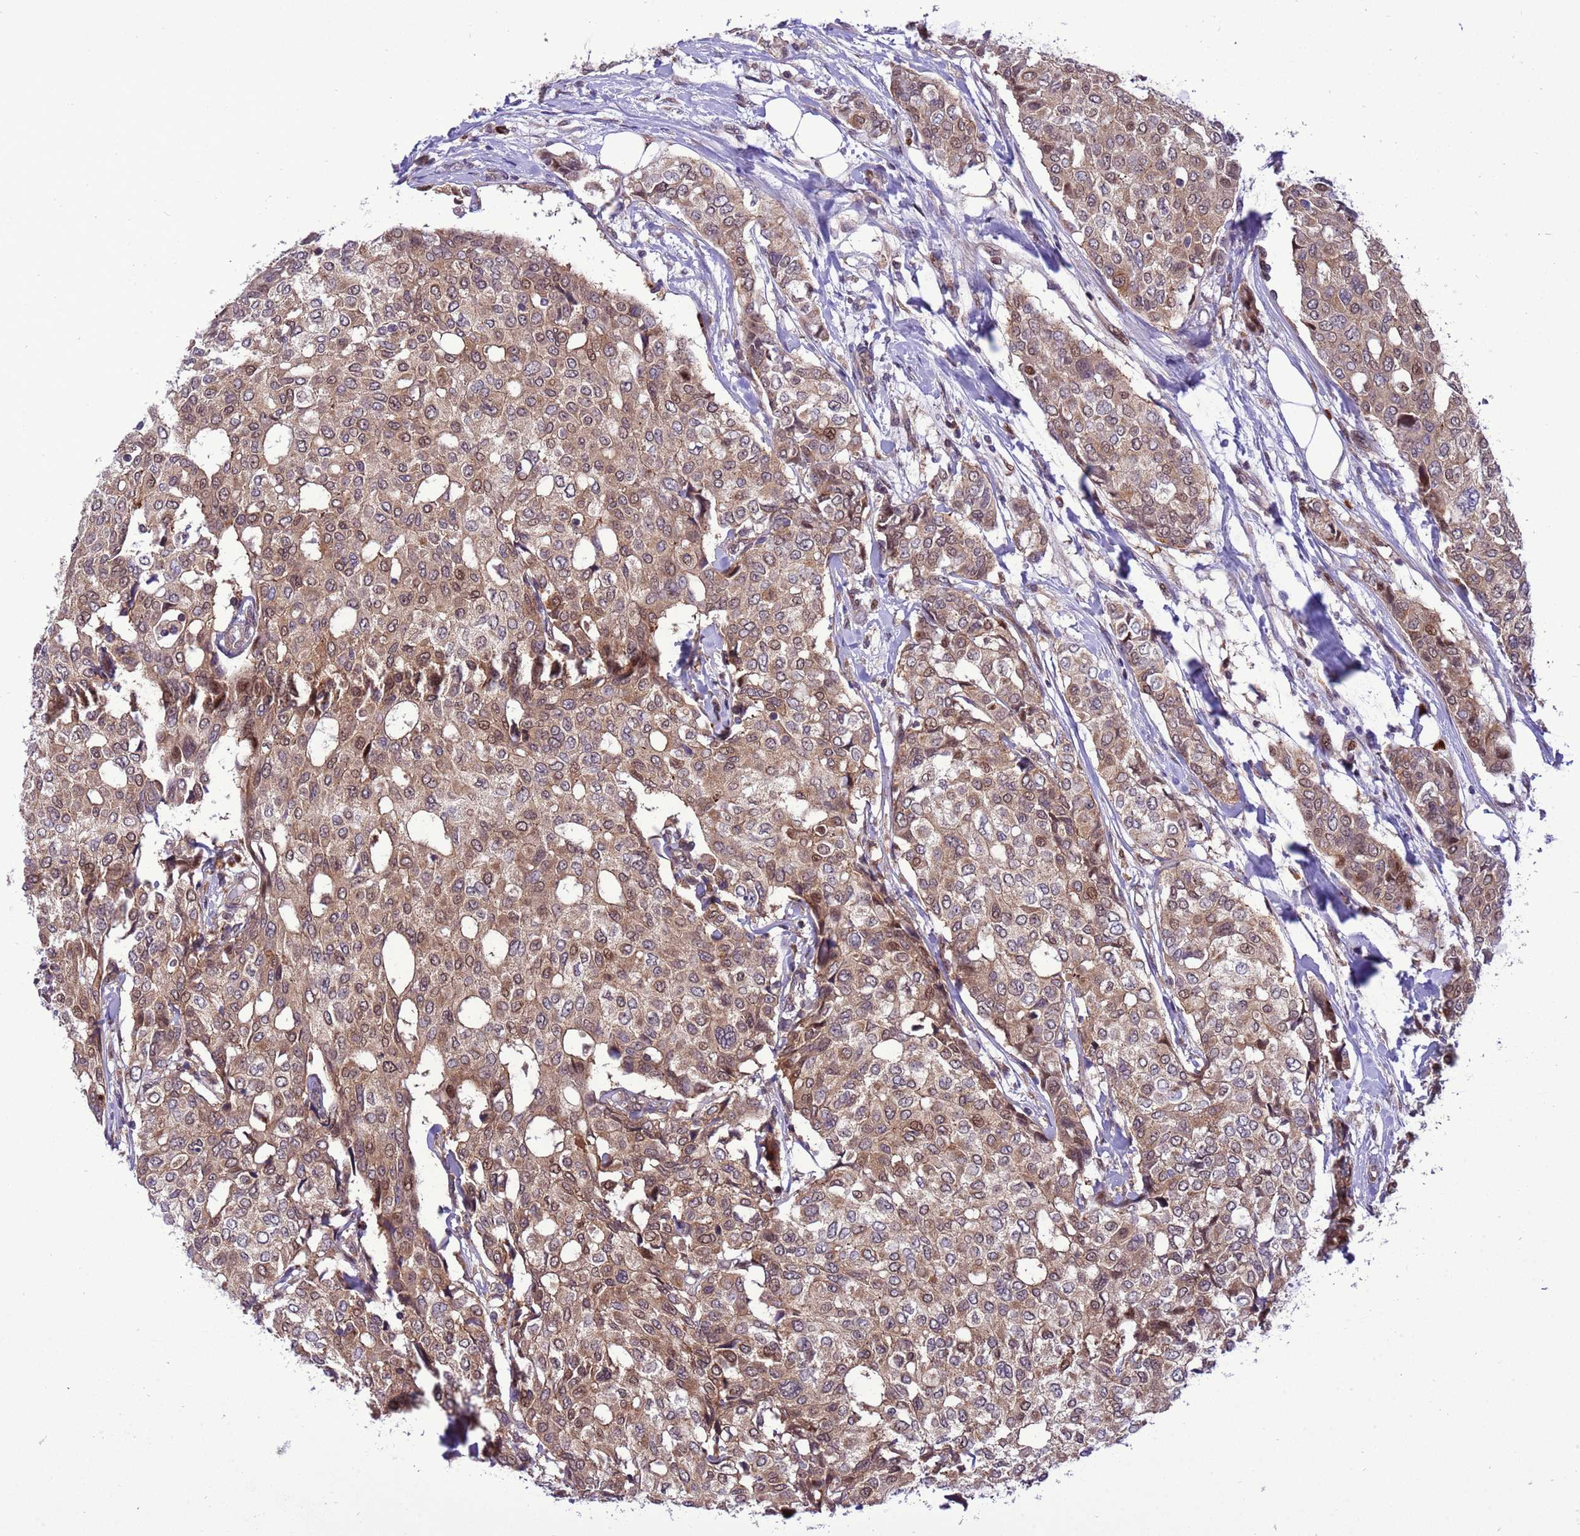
{"staining": {"intensity": "moderate", "quantity": ">75%", "location": "cytoplasmic/membranous,nuclear"}, "tissue": "breast cancer", "cell_type": "Tumor cells", "image_type": "cancer", "snomed": [{"axis": "morphology", "description": "Lobular carcinoma"}, {"axis": "topography", "description": "Breast"}], "caption": "Tumor cells exhibit medium levels of moderate cytoplasmic/membranous and nuclear expression in approximately >75% of cells in lobular carcinoma (breast).", "gene": "RASD1", "patient": {"sex": "female", "age": 51}}